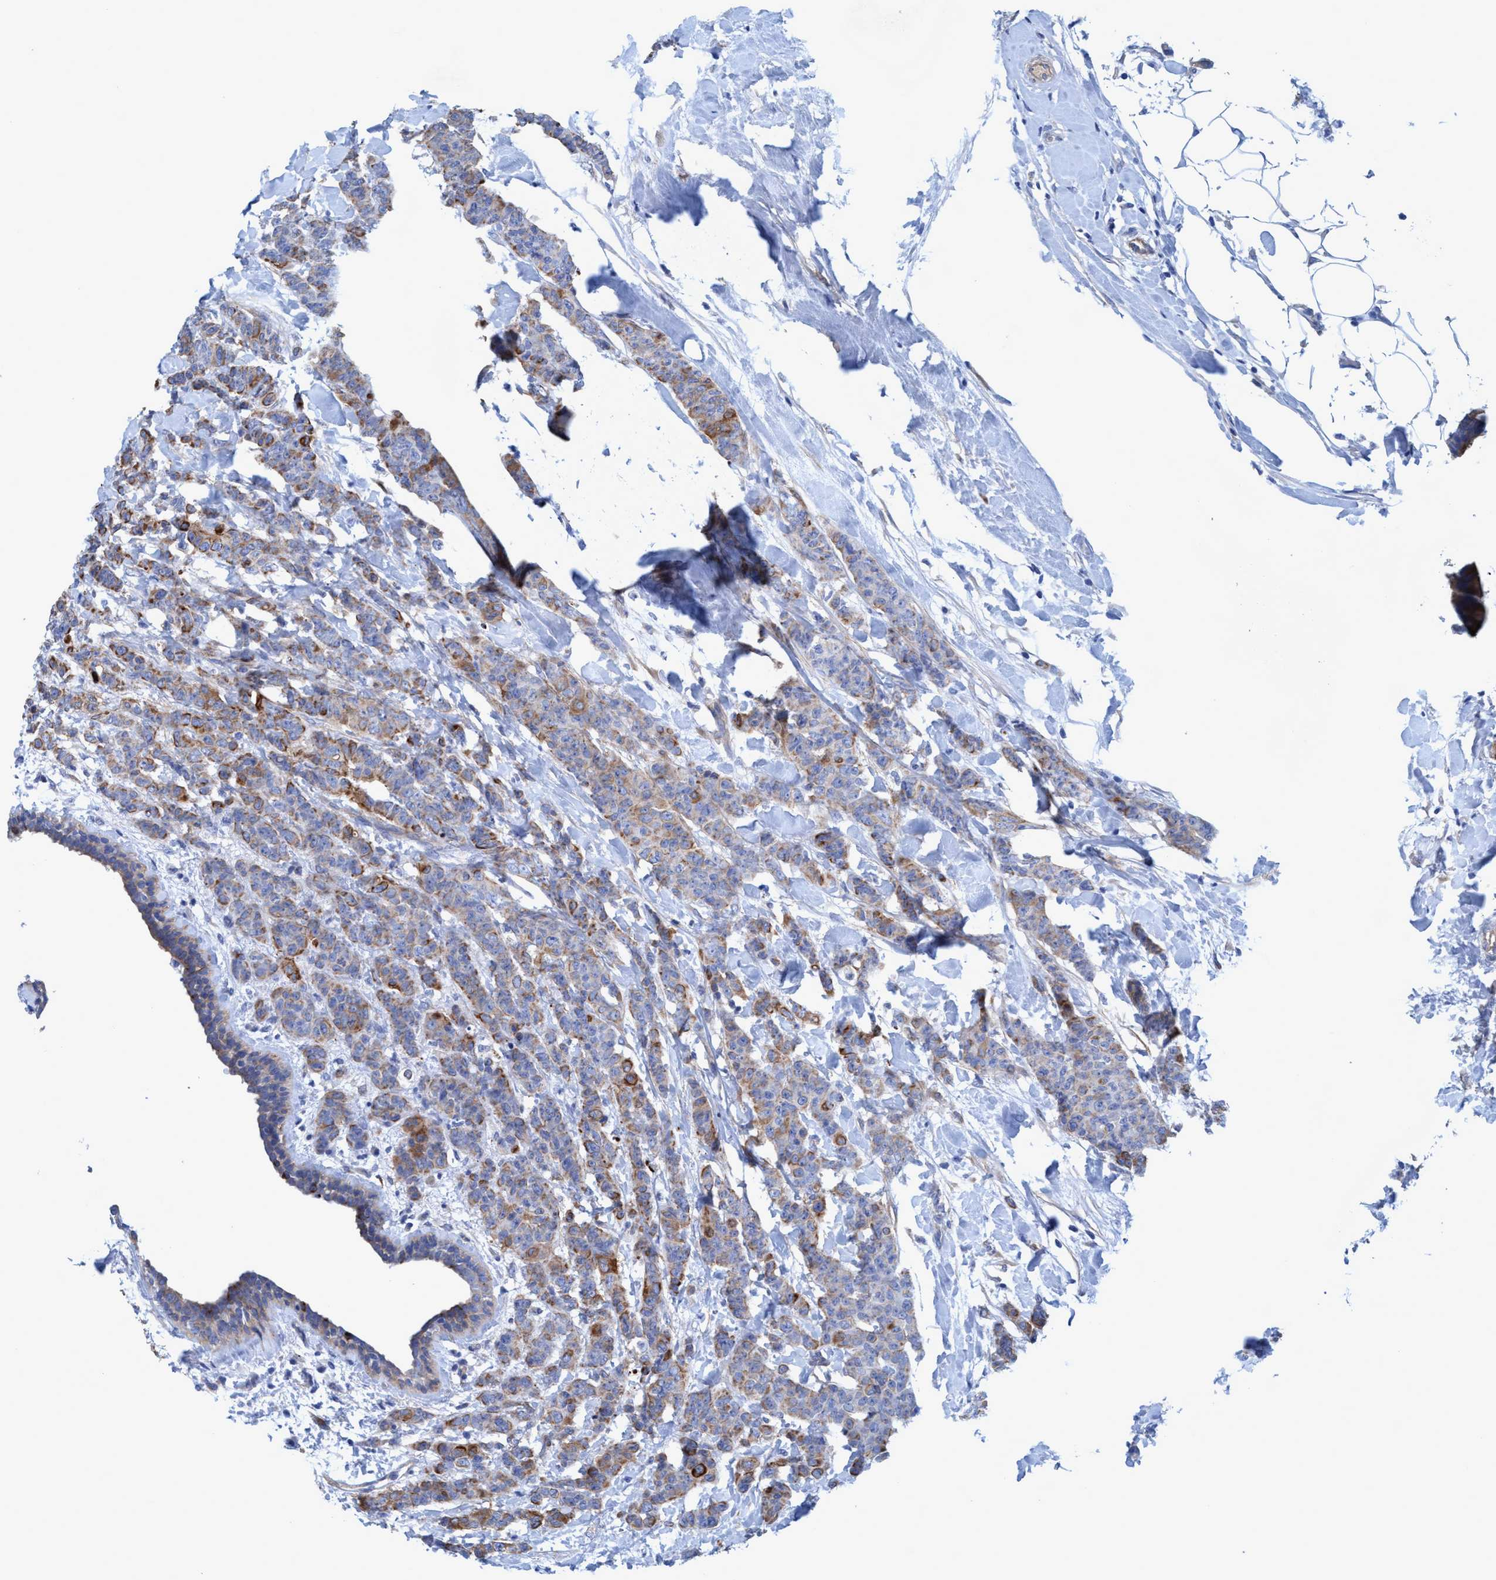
{"staining": {"intensity": "moderate", "quantity": "25%-75%", "location": "cytoplasmic/membranous"}, "tissue": "breast cancer", "cell_type": "Tumor cells", "image_type": "cancer", "snomed": [{"axis": "morphology", "description": "Normal tissue, NOS"}, {"axis": "morphology", "description": "Duct carcinoma"}, {"axis": "topography", "description": "Breast"}], "caption": "Protein staining of breast infiltrating ductal carcinoma tissue displays moderate cytoplasmic/membranous expression in about 25%-75% of tumor cells.", "gene": "GULP1", "patient": {"sex": "female", "age": 40}}